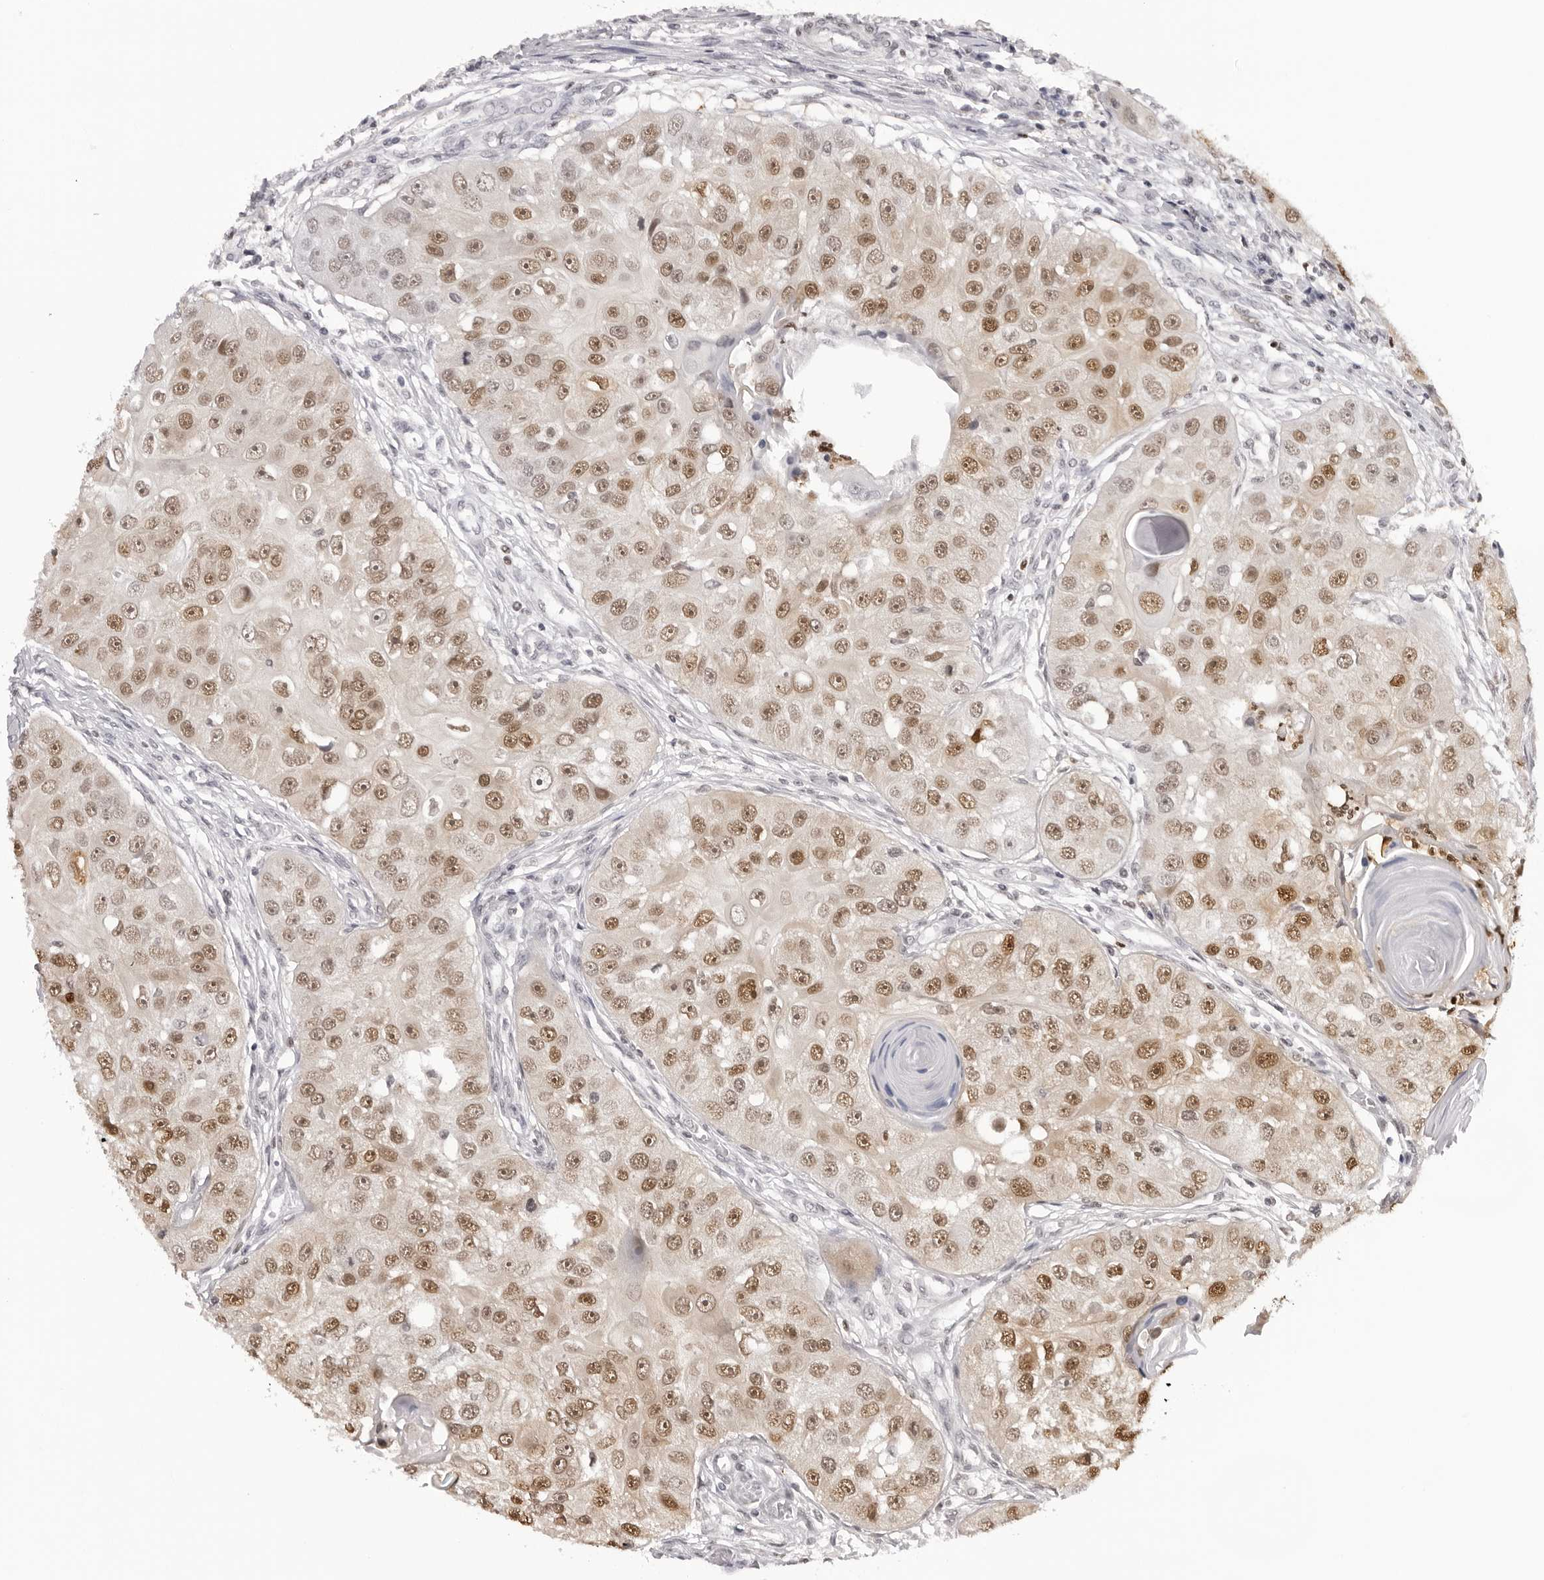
{"staining": {"intensity": "moderate", "quantity": ">75%", "location": "nuclear"}, "tissue": "head and neck cancer", "cell_type": "Tumor cells", "image_type": "cancer", "snomed": [{"axis": "morphology", "description": "Normal tissue, NOS"}, {"axis": "morphology", "description": "Squamous cell carcinoma, NOS"}, {"axis": "topography", "description": "Skeletal muscle"}, {"axis": "topography", "description": "Head-Neck"}], "caption": "Immunohistochemistry (IHC) micrograph of neoplastic tissue: human squamous cell carcinoma (head and neck) stained using immunohistochemistry (IHC) demonstrates medium levels of moderate protein expression localized specifically in the nuclear of tumor cells, appearing as a nuclear brown color.", "gene": "HSPA4", "patient": {"sex": "male", "age": 51}}